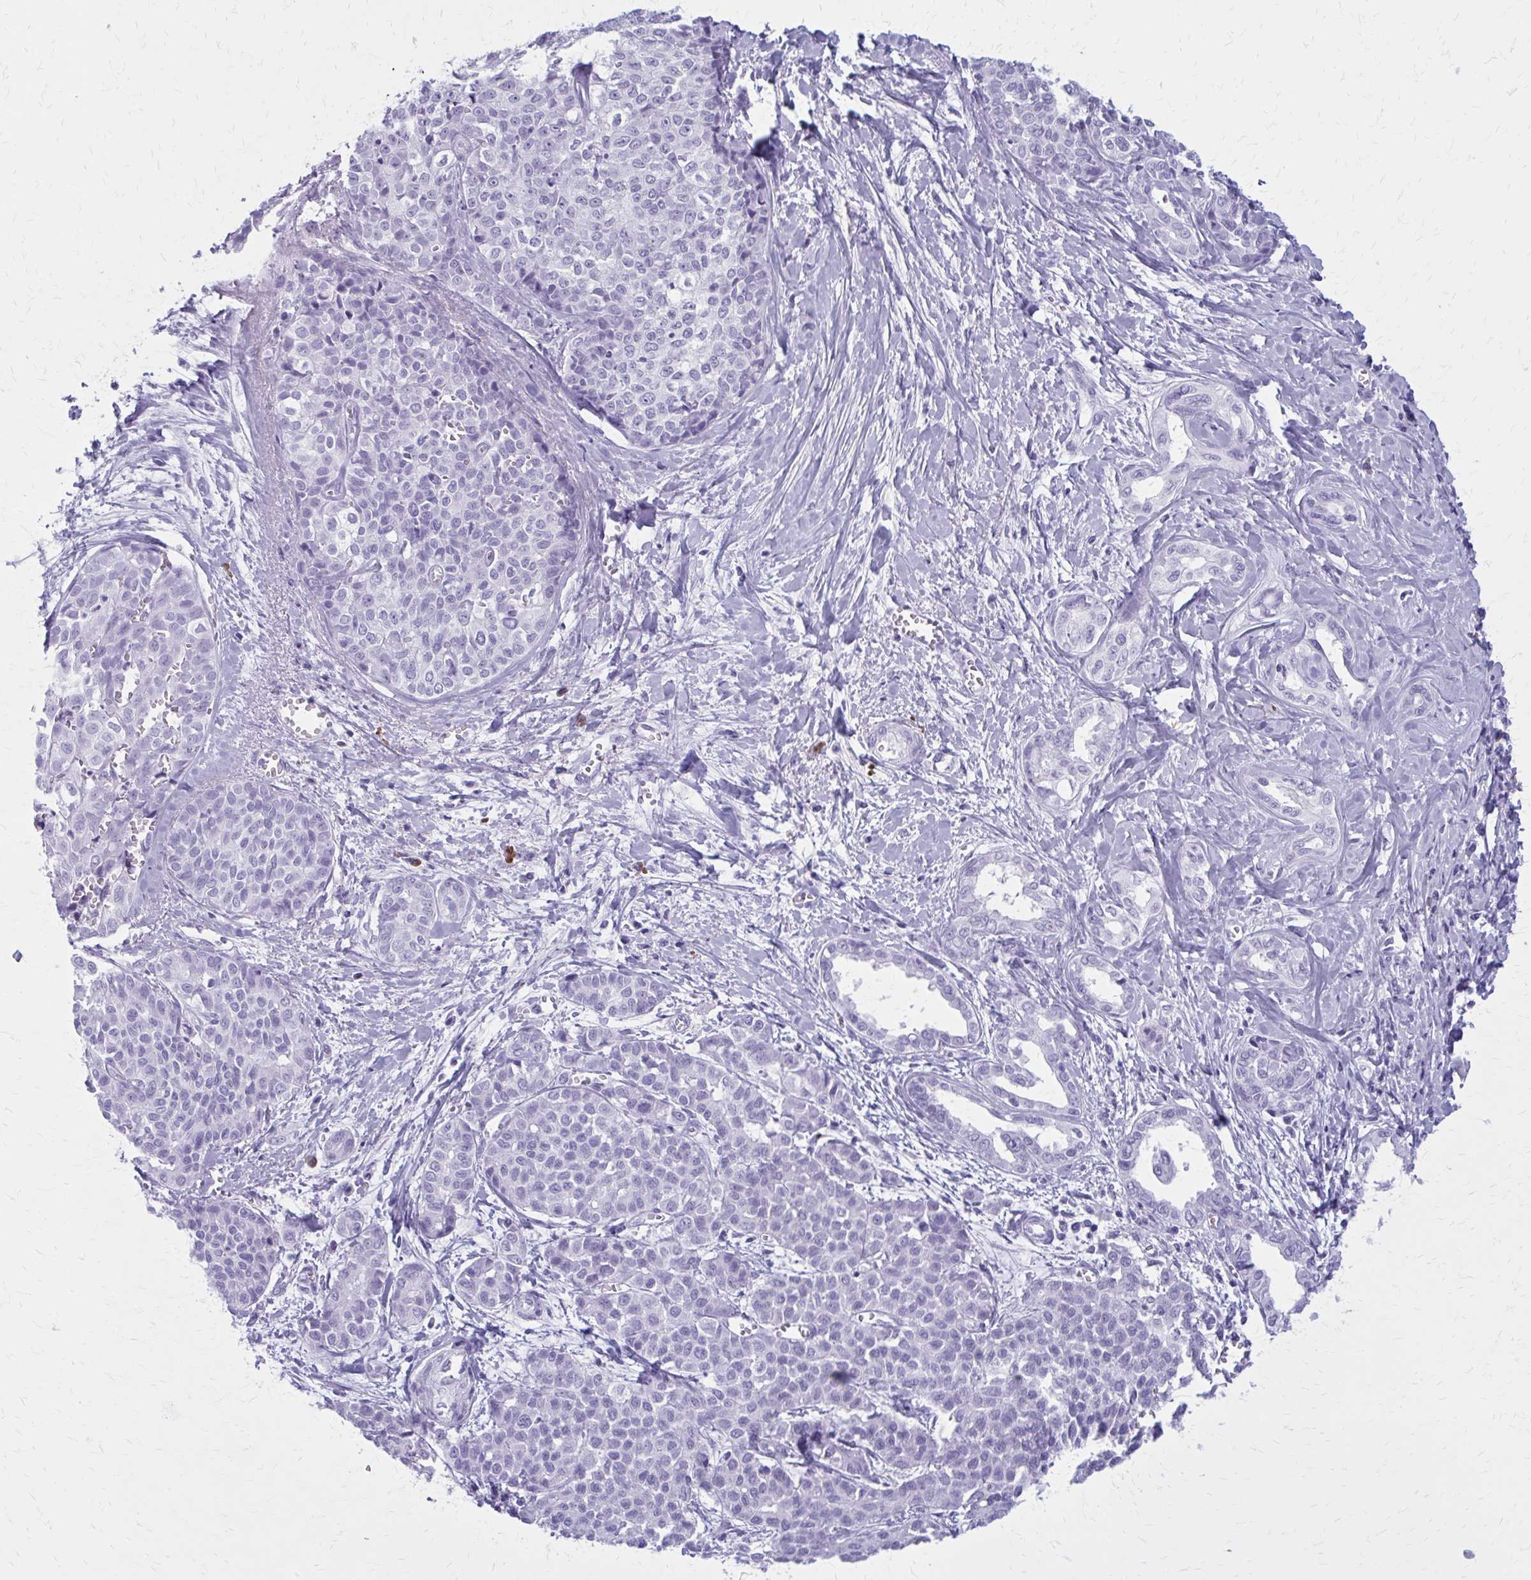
{"staining": {"intensity": "negative", "quantity": "none", "location": "none"}, "tissue": "liver cancer", "cell_type": "Tumor cells", "image_type": "cancer", "snomed": [{"axis": "morphology", "description": "Cholangiocarcinoma"}, {"axis": "topography", "description": "Liver"}], "caption": "Immunohistochemical staining of cholangiocarcinoma (liver) shows no significant staining in tumor cells.", "gene": "ZDHHC7", "patient": {"sex": "female", "age": 77}}